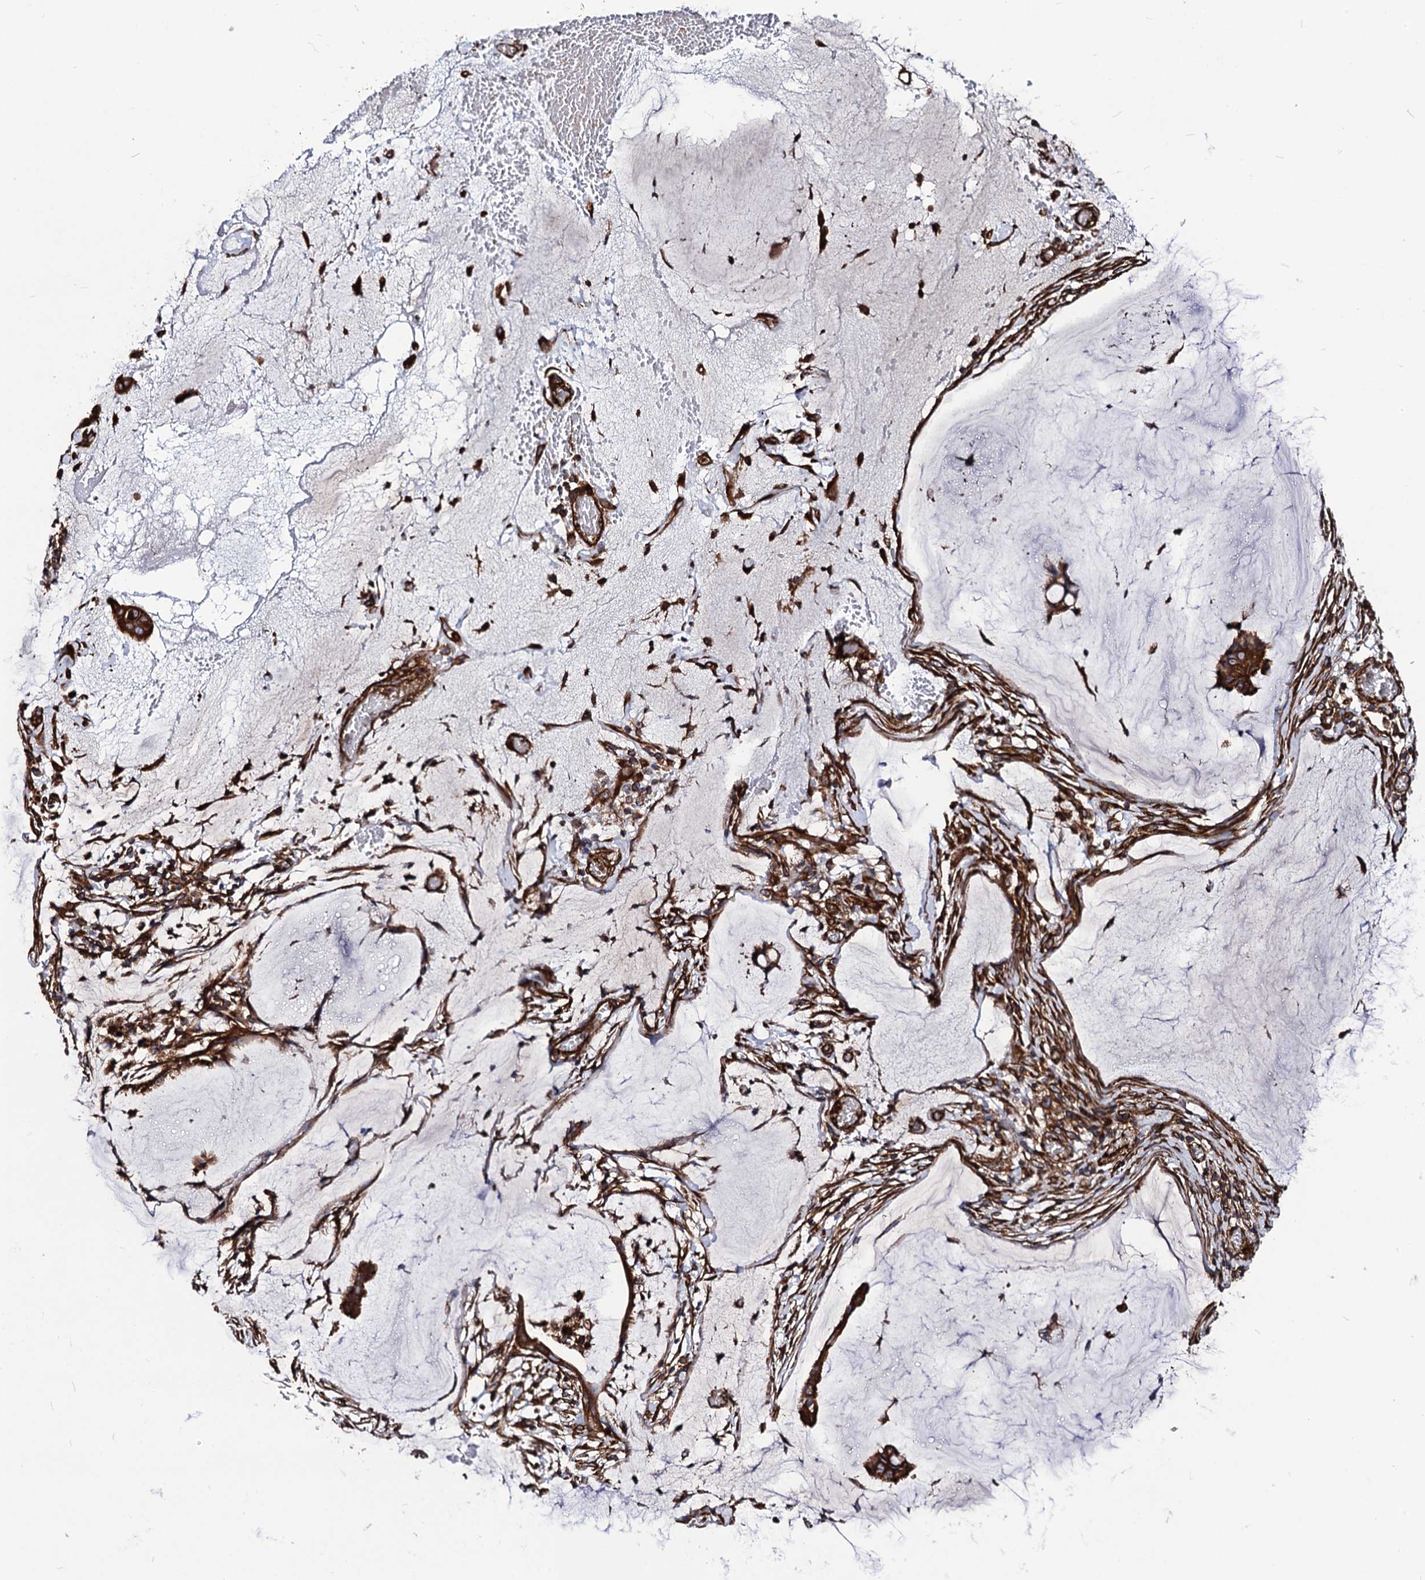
{"staining": {"intensity": "strong", "quantity": ">75%", "location": "cytoplasmic/membranous"}, "tissue": "ovarian cancer", "cell_type": "Tumor cells", "image_type": "cancer", "snomed": [{"axis": "morphology", "description": "Cystadenocarcinoma, mucinous, NOS"}, {"axis": "topography", "description": "Ovary"}], "caption": "Tumor cells exhibit high levels of strong cytoplasmic/membranous staining in about >75% of cells in human ovarian cancer. (brown staining indicates protein expression, while blue staining denotes nuclei).", "gene": "CIP2A", "patient": {"sex": "female", "age": 73}}